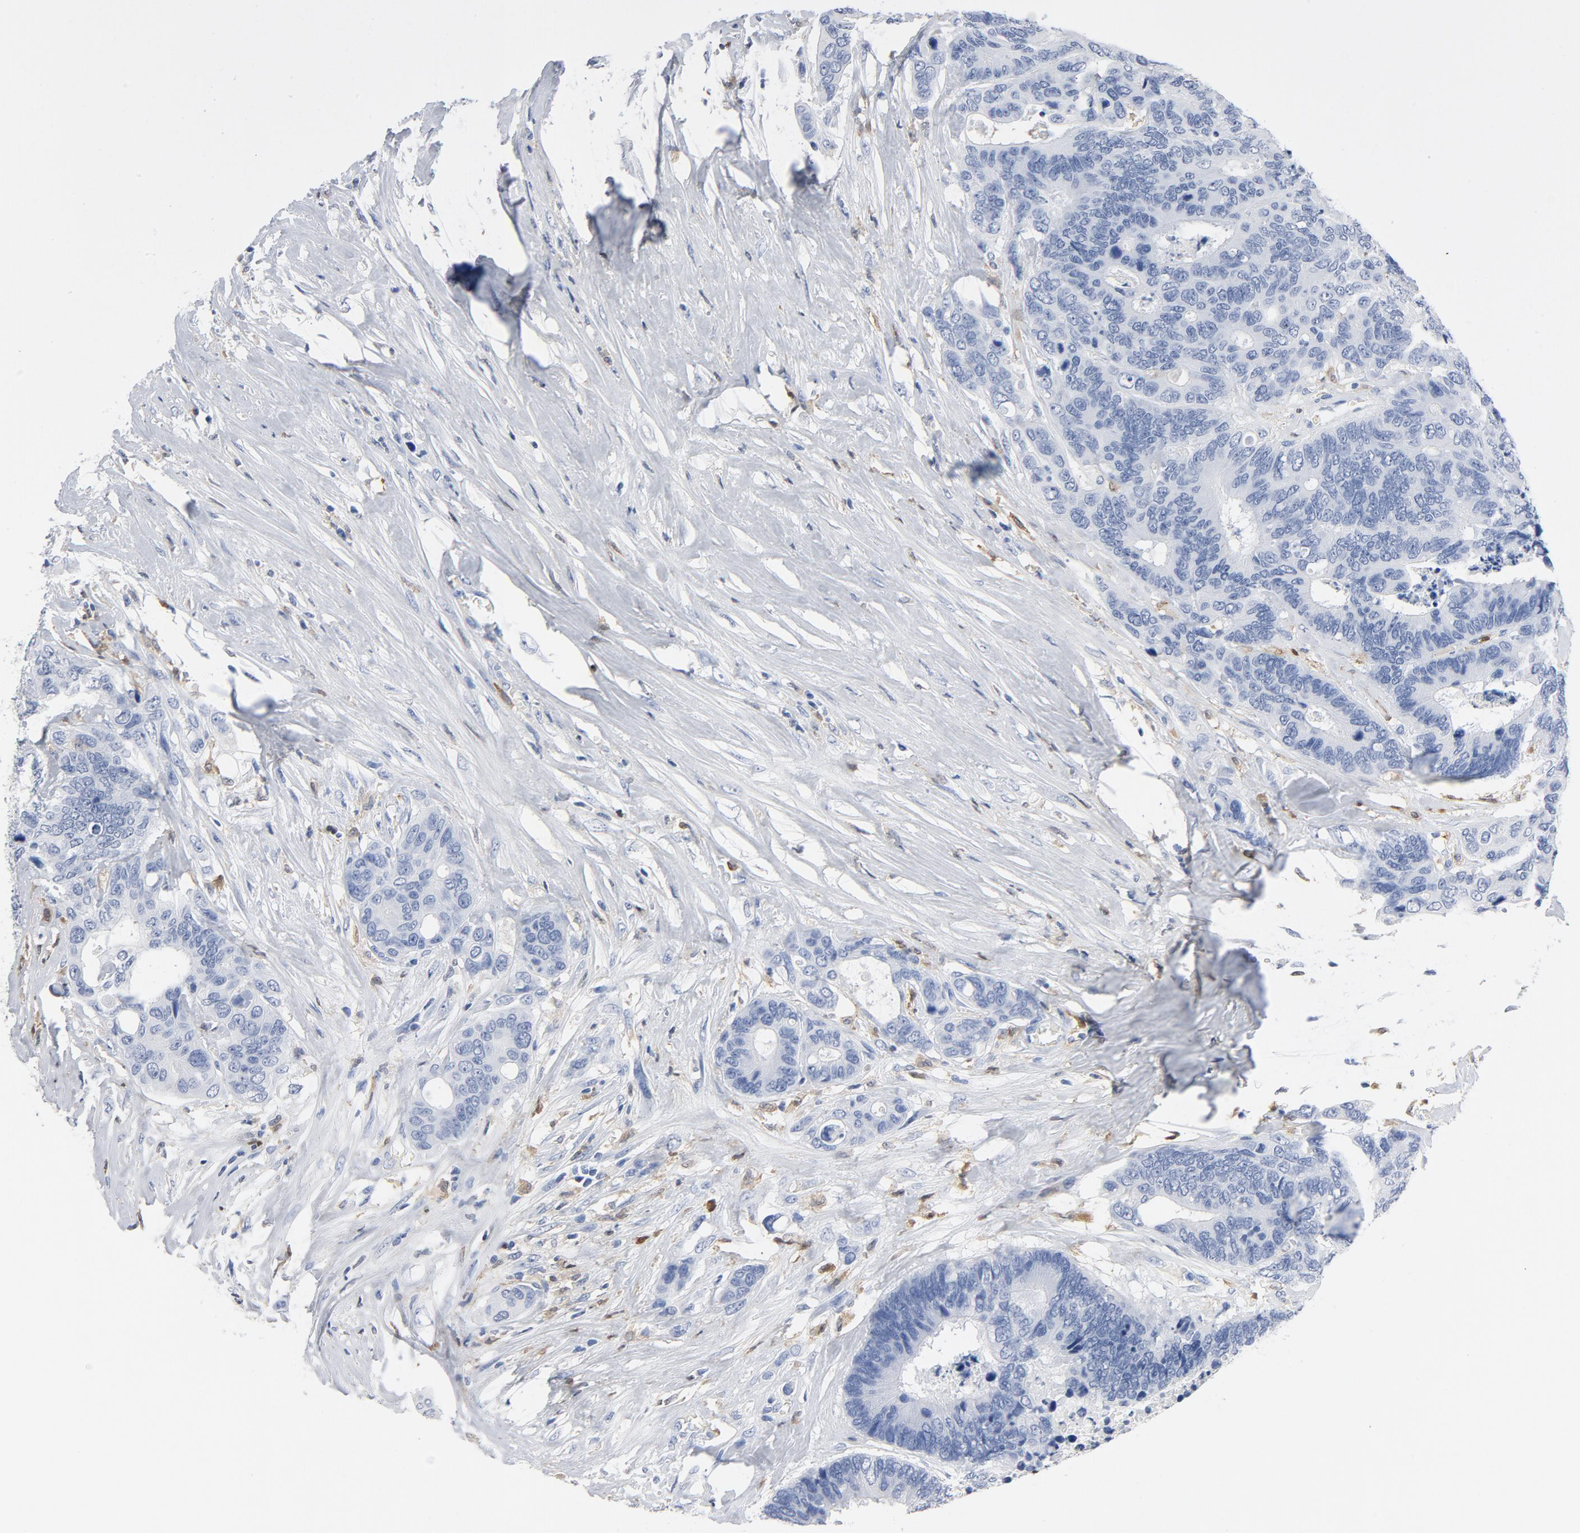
{"staining": {"intensity": "negative", "quantity": "none", "location": "none"}, "tissue": "colorectal cancer", "cell_type": "Tumor cells", "image_type": "cancer", "snomed": [{"axis": "morphology", "description": "Adenocarcinoma, NOS"}, {"axis": "topography", "description": "Rectum"}], "caption": "The IHC histopathology image has no significant staining in tumor cells of adenocarcinoma (colorectal) tissue.", "gene": "NCF1", "patient": {"sex": "male", "age": 55}}